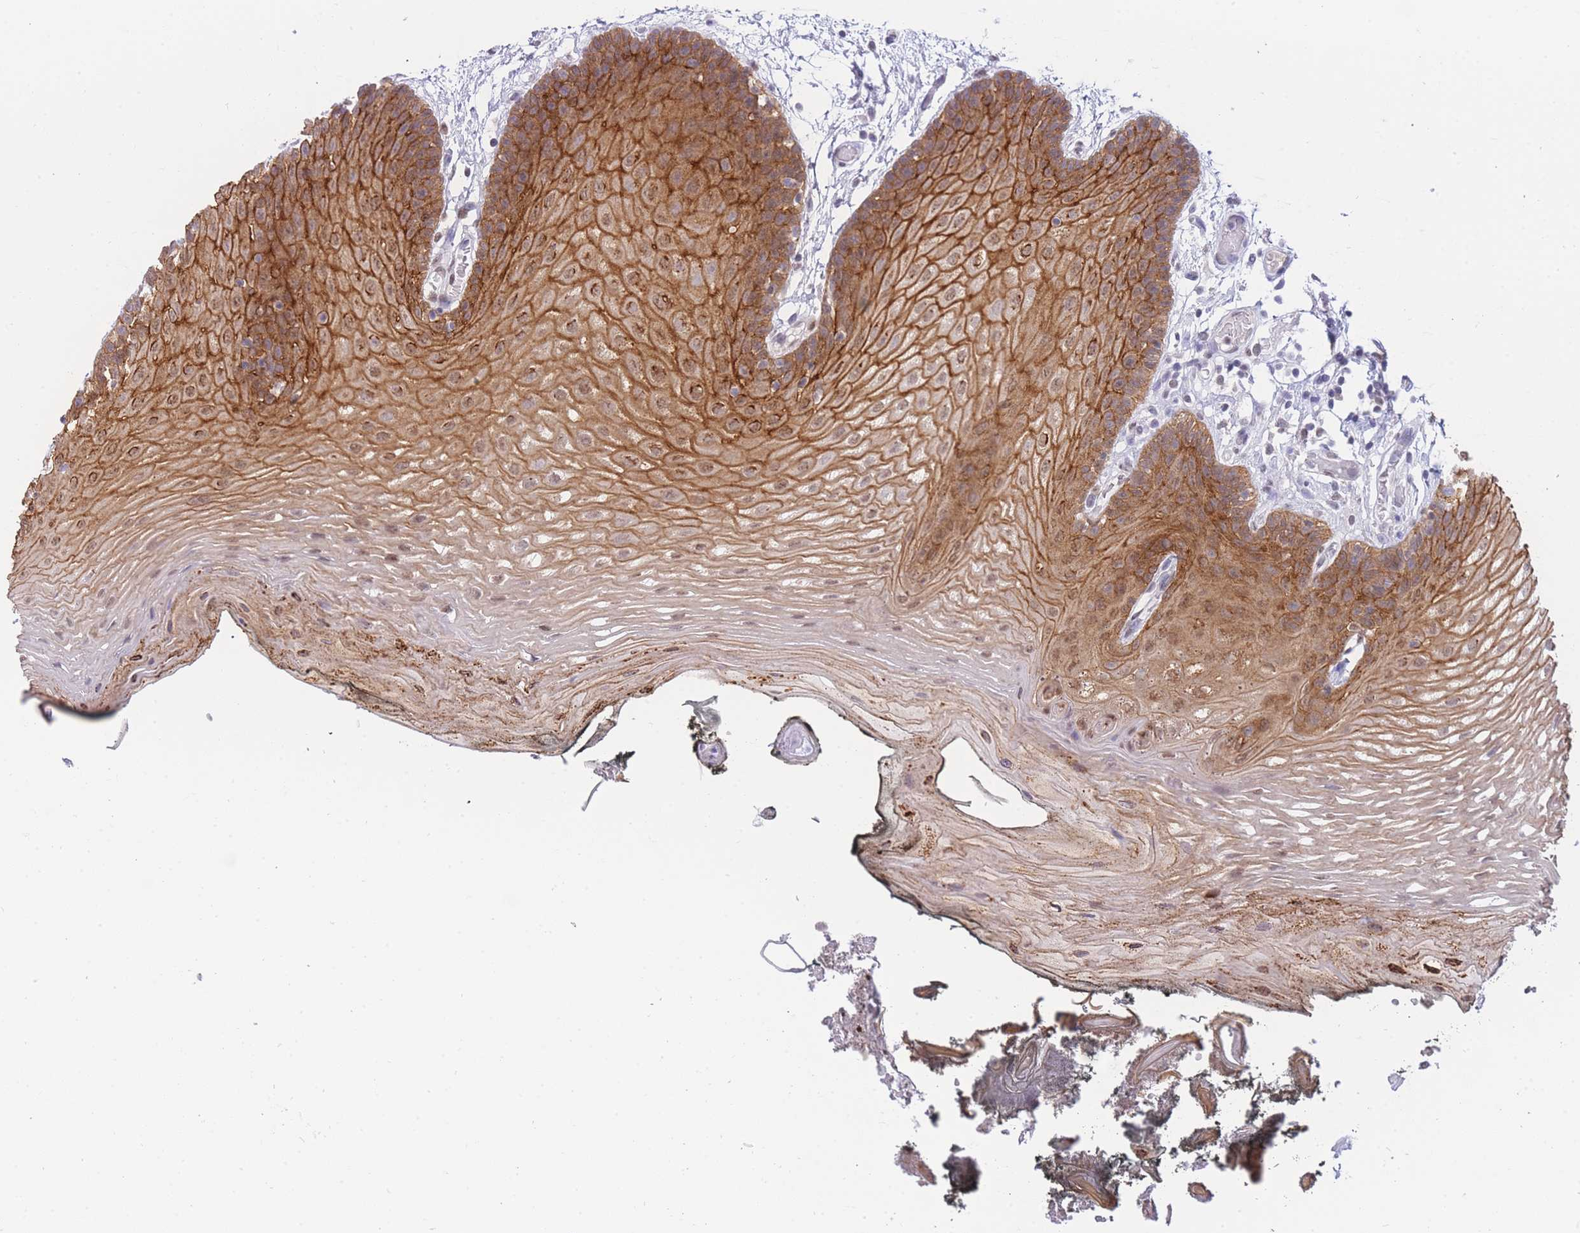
{"staining": {"intensity": "strong", "quantity": ">75%", "location": "cytoplasmic/membranous,nuclear"}, "tissue": "oral mucosa", "cell_type": "Squamous epithelial cells", "image_type": "normal", "snomed": [{"axis": "morphology", "description": "Normal tissue, NOS"}, {"axis": "morphology", "description": "Squamous cell carcinoma, NOS"}, {"axis": "topography", "description": "Oral tissue"}, {"axis": "topography", "description": "Head-Neck"}], "caption": "Protein positivity by immunohistochemistry (IHC) exhibits strong cytoplasmic/membranous,nuclear positivity in about >75% of squamous epithelial cells in unremarkable oral mucosa. (DAB IHC, brown staining for protein, blue staining for nuclei).", "gene": "FRAT2", "patient": {"sex": "female", "age": 81}}